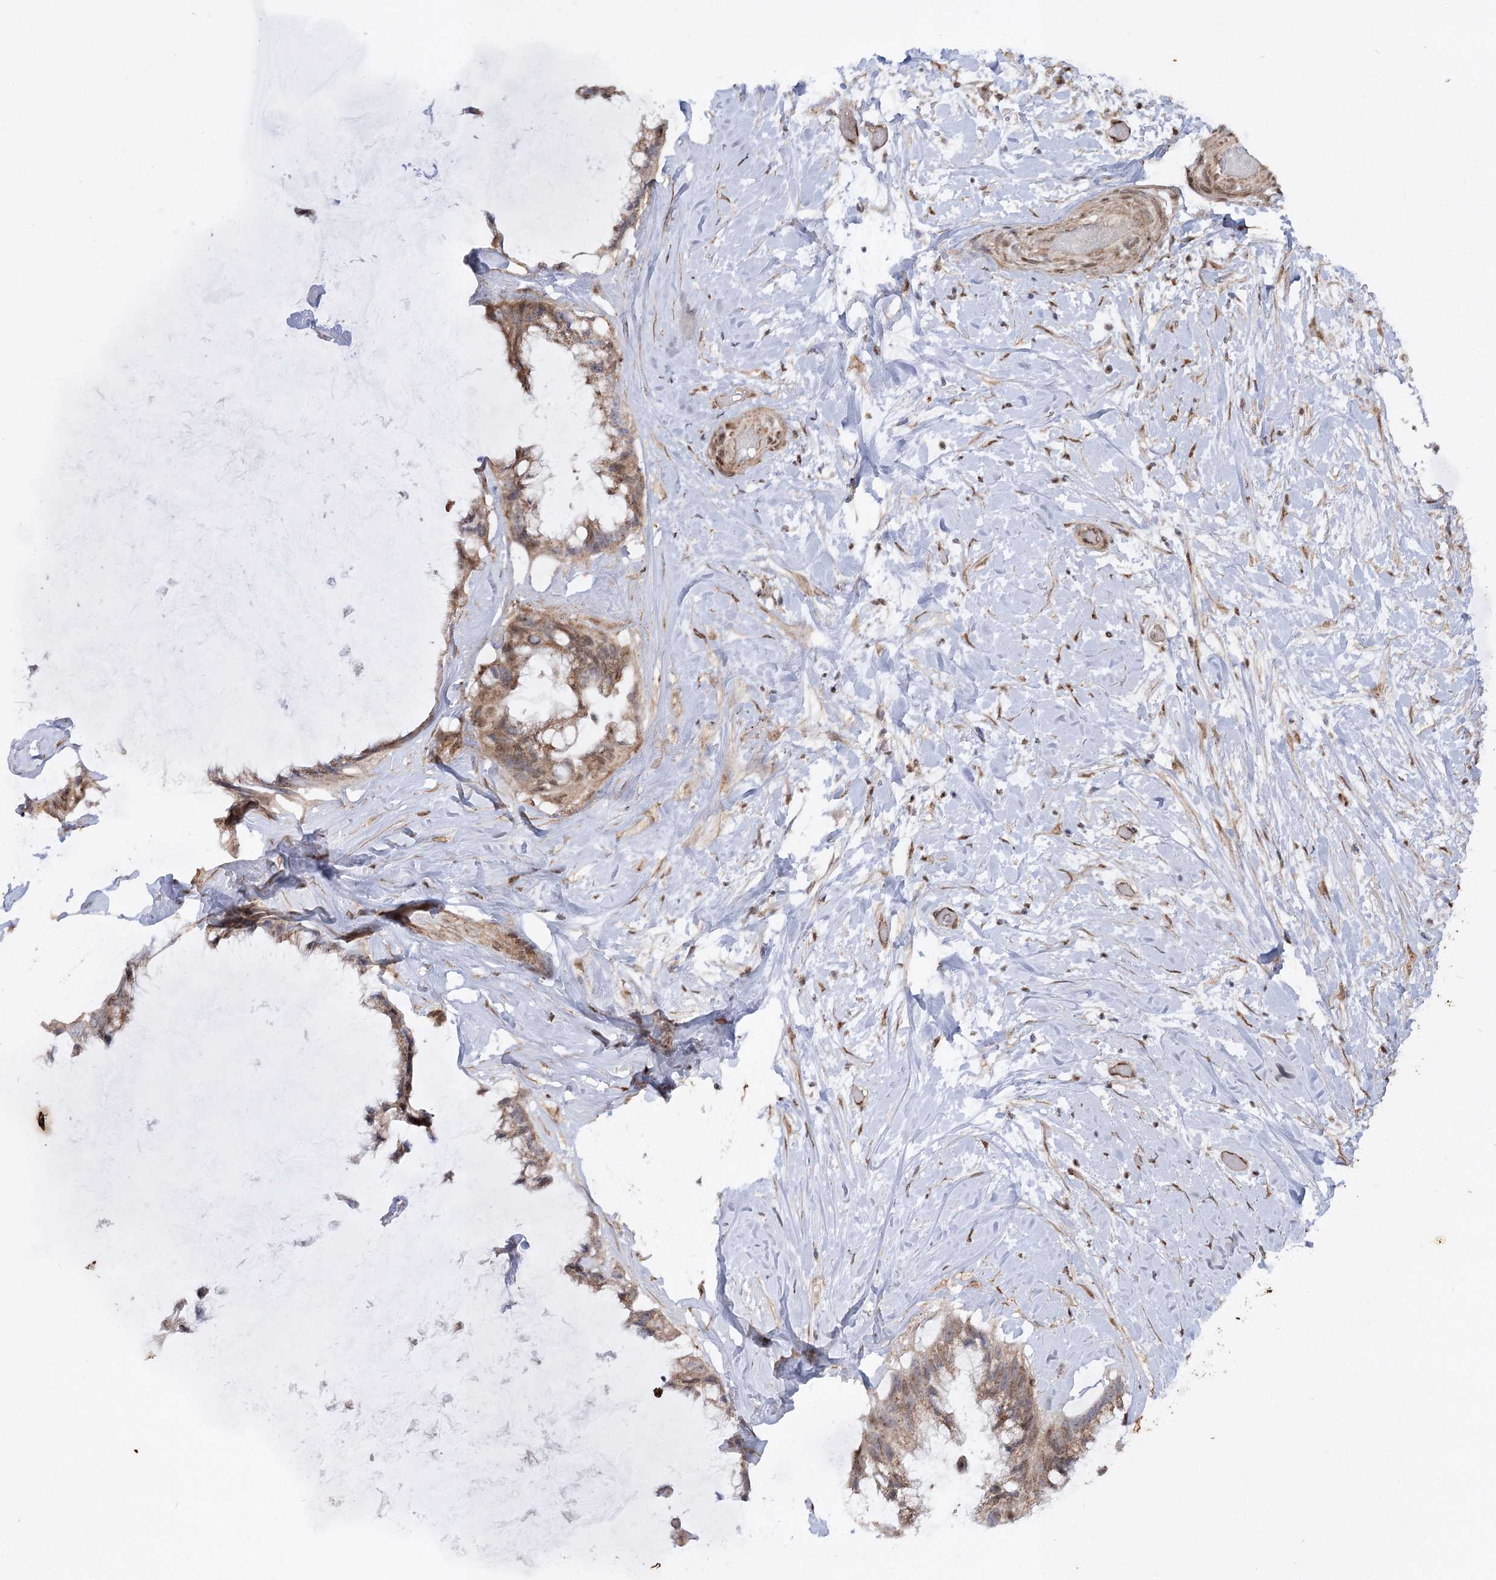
{"staining": {"intensity": "moderate", "quantity": ">75%", "location": "cytoplasmic/membranous"}, "tissue": "ovarian cancer", "cell_type": "Tumor cells", "image_type": "cancer", "snomed": [{"axis": "morphology", "description": "Cystadenocarcinoma, mucinous, NOS"}, {"axis": "topography", "description": "Ovary"}], "caption": "This is an image of immunohistochemistry (IHC) staining of ovarian cancer, which shows moderate staining in the cytoplasmic/membranous of tumor cells.", "gene": "ZSCAN23", "patient": {"sex": "female", "age": 39}}